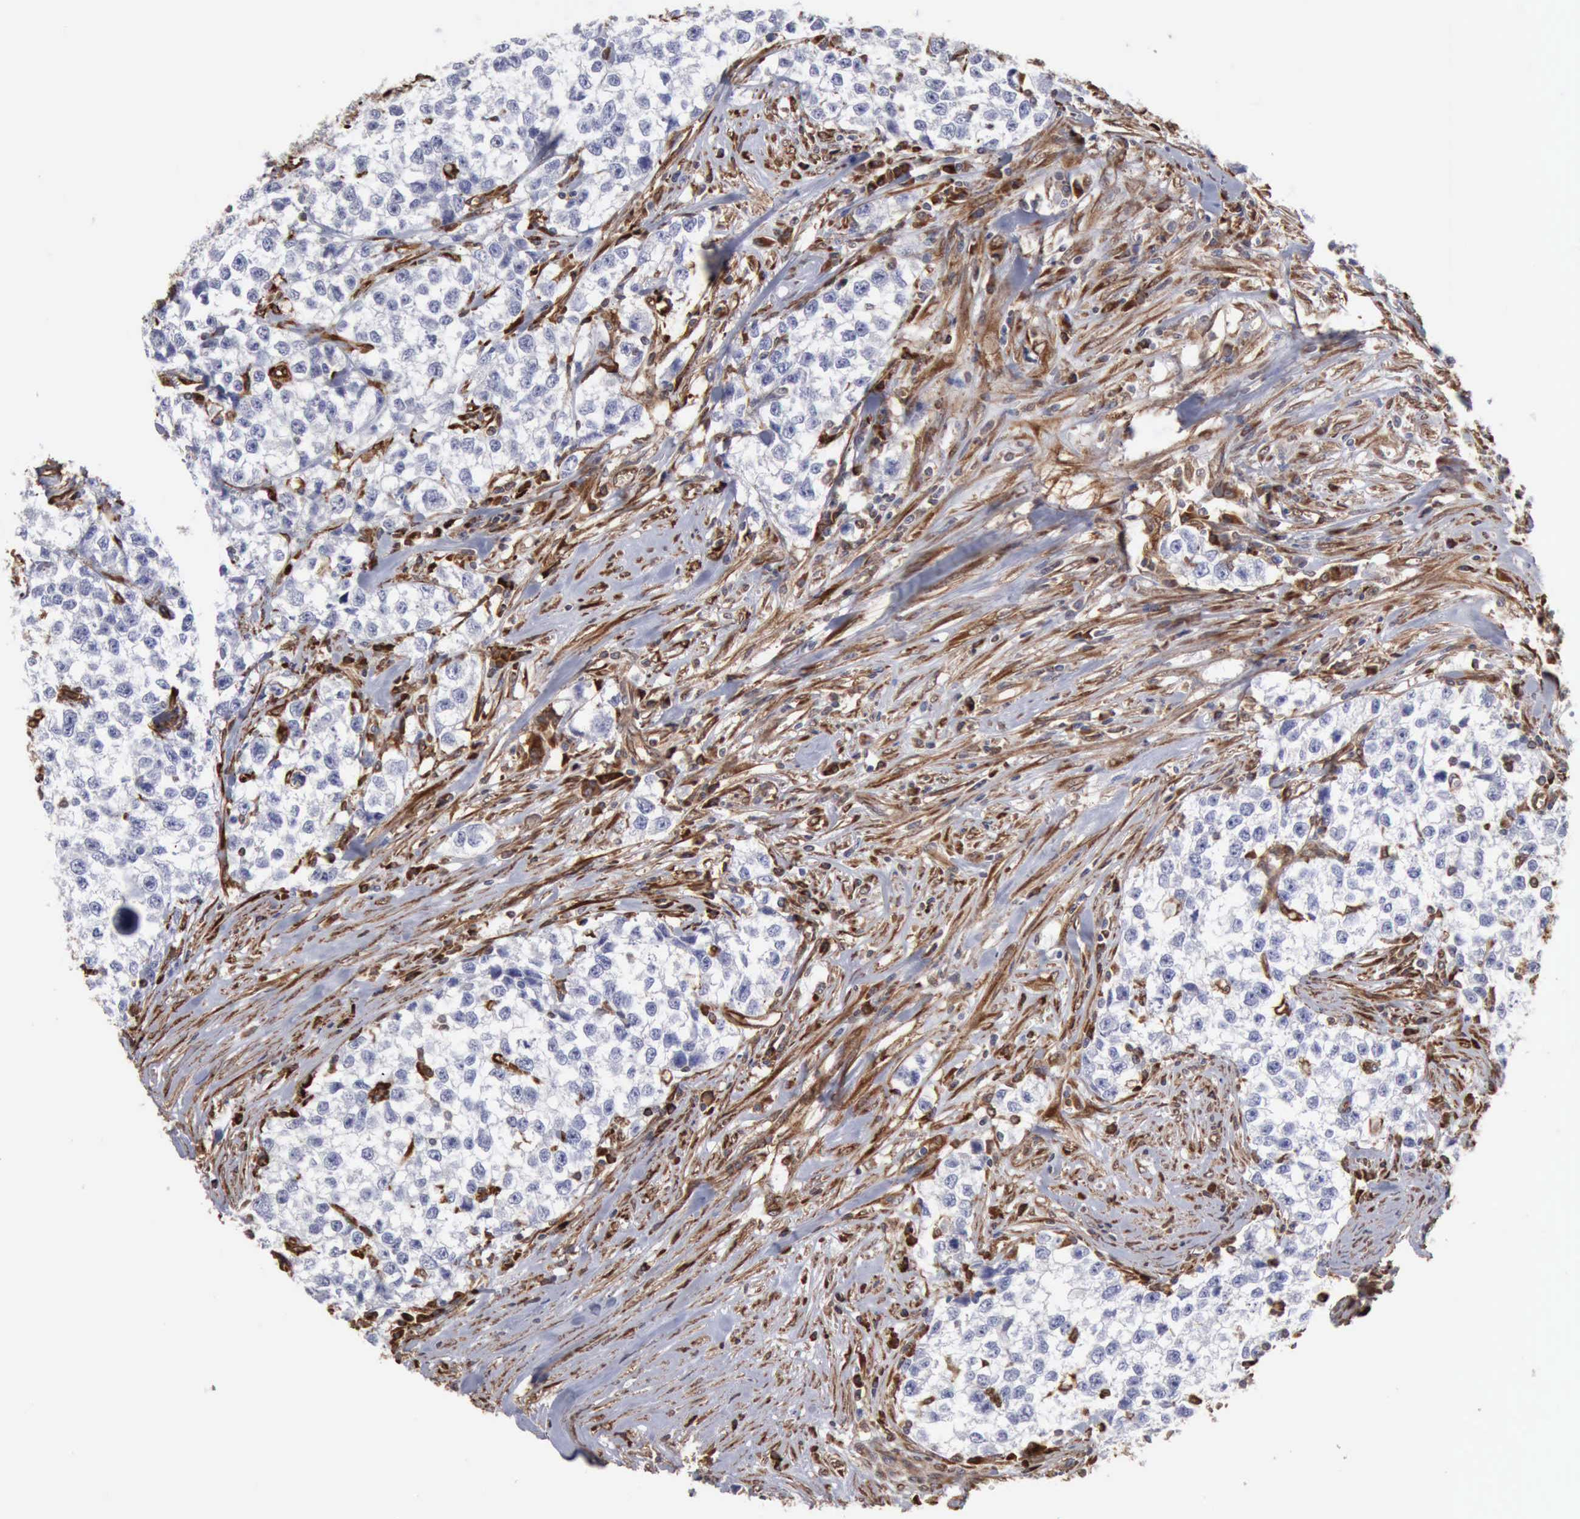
{"staining": {"intensity": "negative", "quantity": "none", "location": "none"}, "tissue": "testis cancer", "cell_type": "Tumor cells", "image_type": "cancer", "snomed": [{"axis": "morphology", "description": "Seminoma, NOS"}, {"axis": "morphology", "description": "Carcinoma, Embryonal, NOS"}, {"axis": "topography", "description": "Testis"}], "caption": "This is a micrograph of immunohistochemistry staining of testis cancer (seminoma), which shows no positivity in tumor cells.", "gene": "APOL2", "patient": {"sex": "male", "age": 30}}